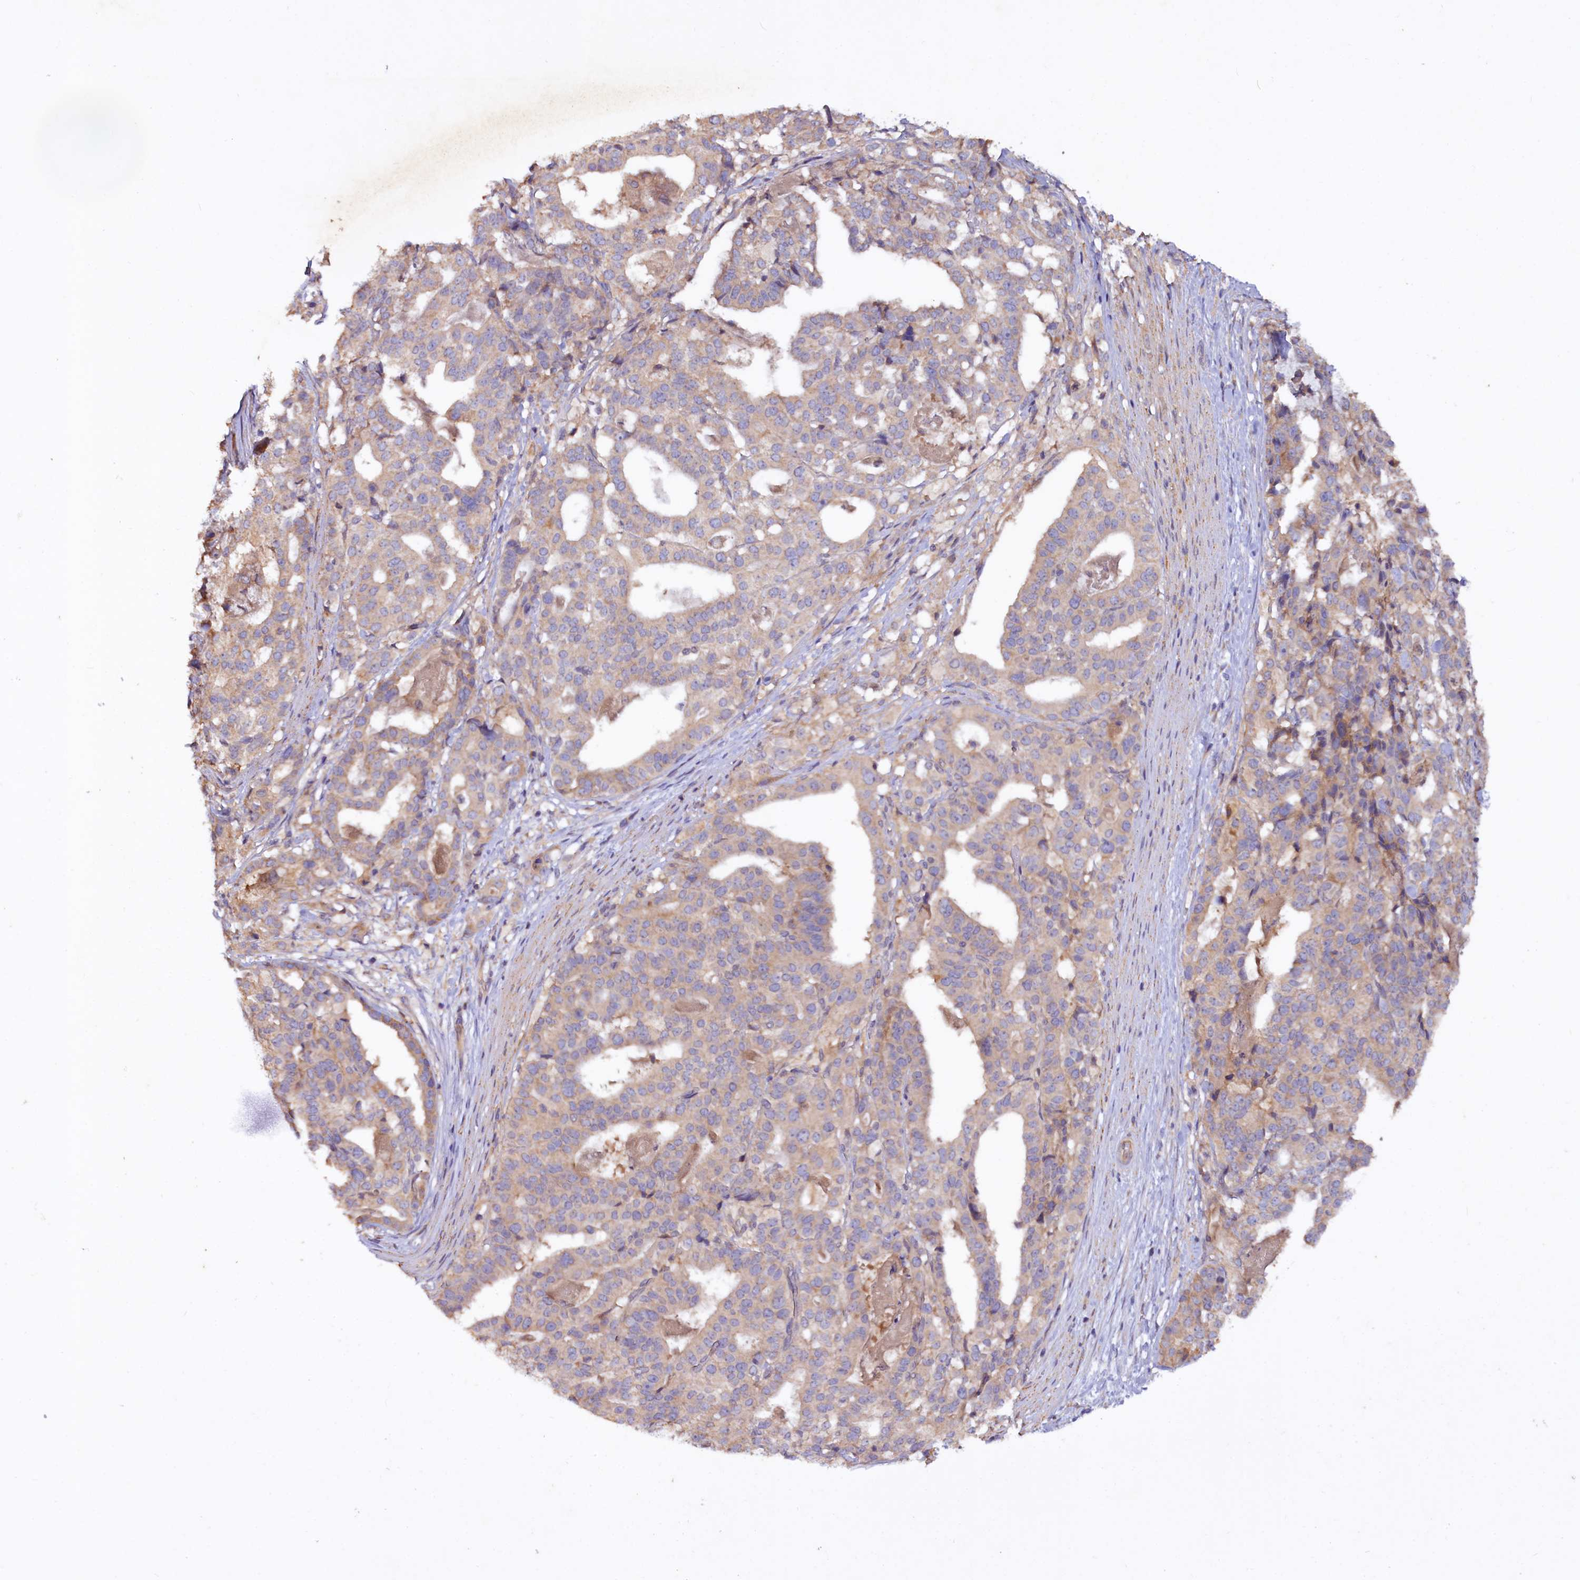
{"staining": {"intensity": "weak", "quantity": "<25%", "location": "cytoplasmic/membranous"}, "tissue": "stomach cancer", "cell_type": "Tumor cells", "image_type": "cancer", "snomed": [{"axis": "morphology", "description": "Adenocarcinoma, NOS"}, {"axis": "topography", "description": "Stomach"}], "caption": "IHC of stomach cancer (adenocarcinoma) demonstrates no staining in tumor cells.", "gene": "ETFBKMT", "patient": {"sex": "male", "age": 48}}